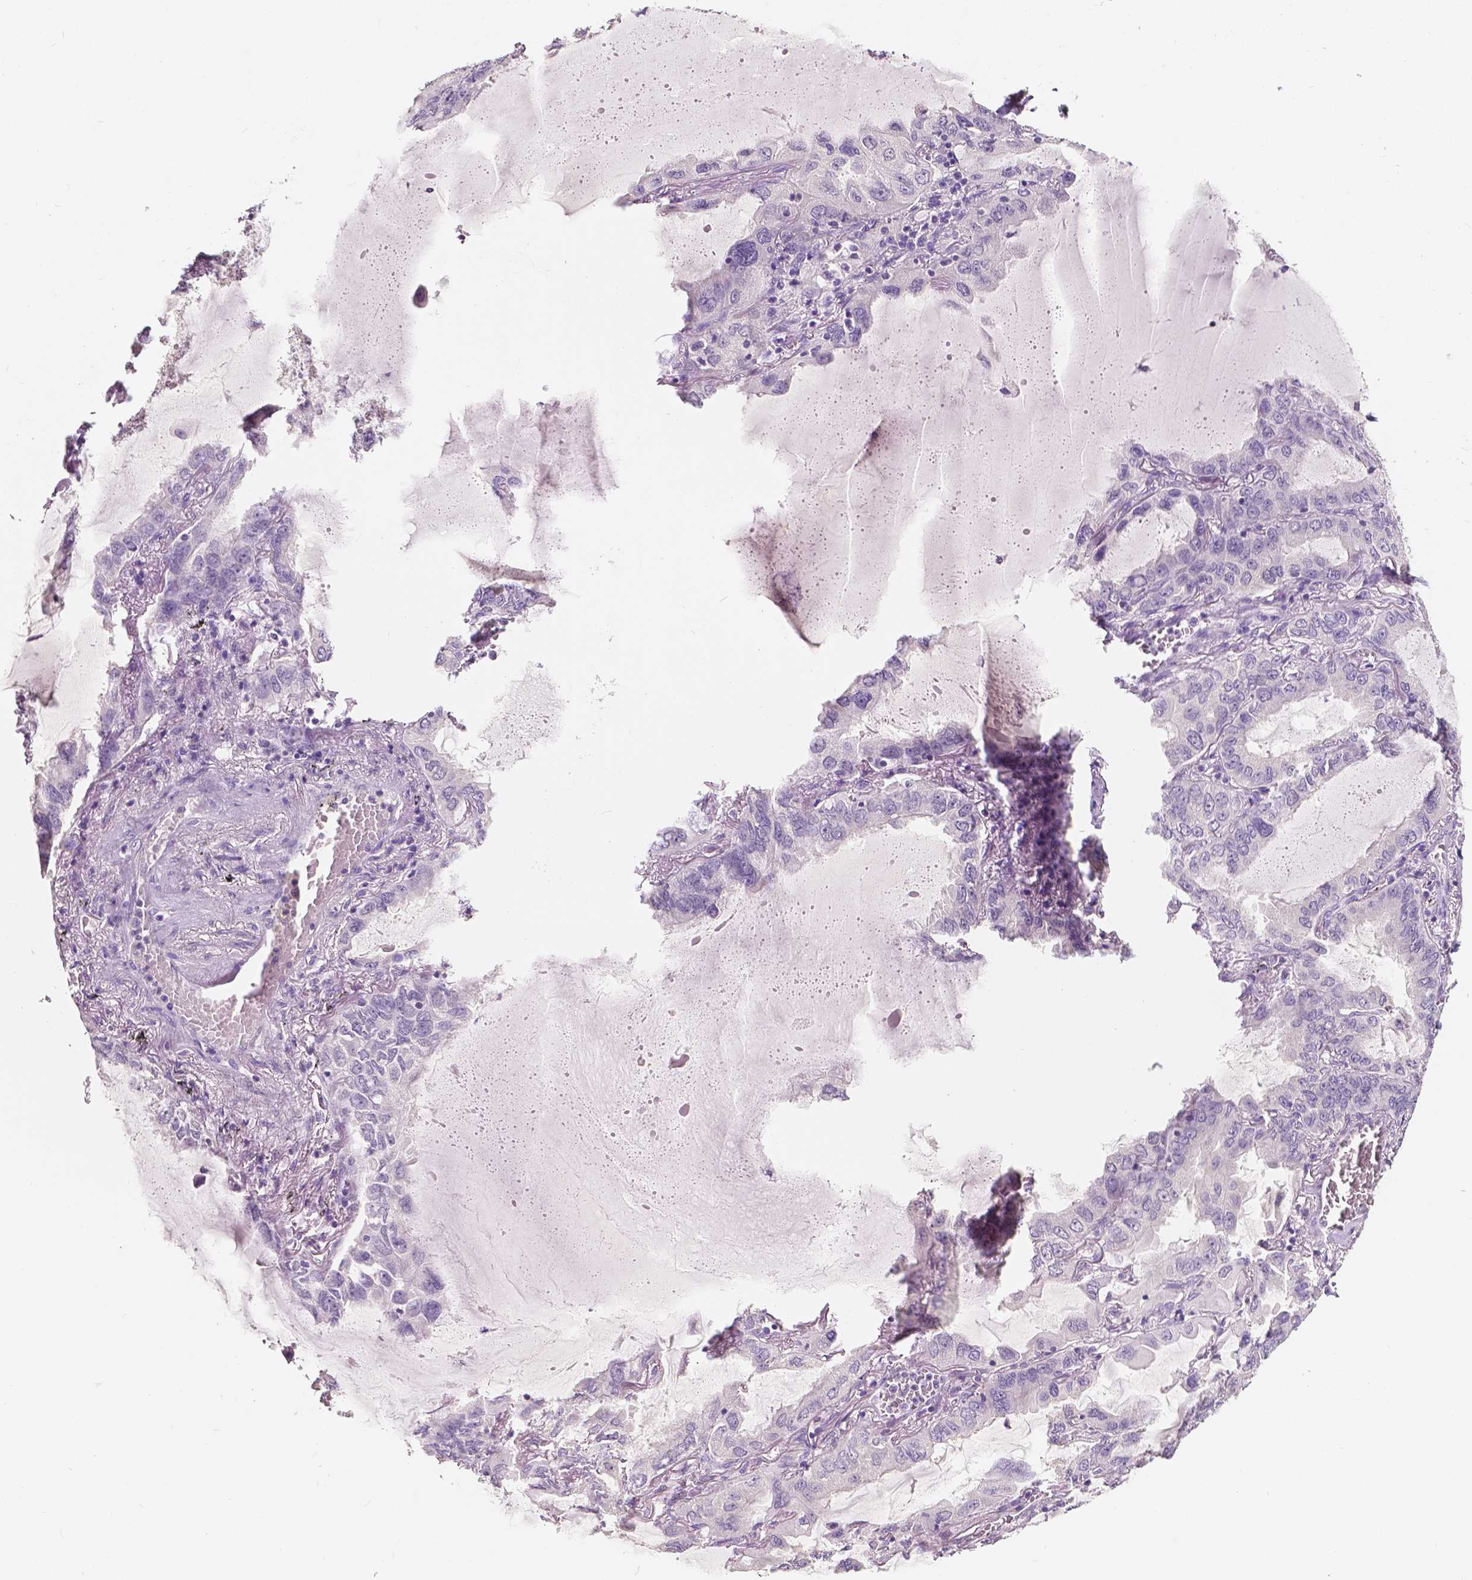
{"staining": {"intensity": "negative", "quantity": "none", "location": "none"}, "tissue": "lung cancer", "cell_type": "Tumor cells", "image_type": "cancer", "snomed": [{"axis": "morphology", "description": "Adenocarcinoma, NOS"}, {"axis": "topography", "description": "Lung"}], "caption": "Immunohistochemistry micrograph of neoplastic tissue: lung cancer (adenocarcinoma) stained with DAB (3,3'-diaminobenzidine) exhibits no significant protein staining in tumor cells.", "gene": "TAL1", "patient": {"sex": "male", "age": 64}}